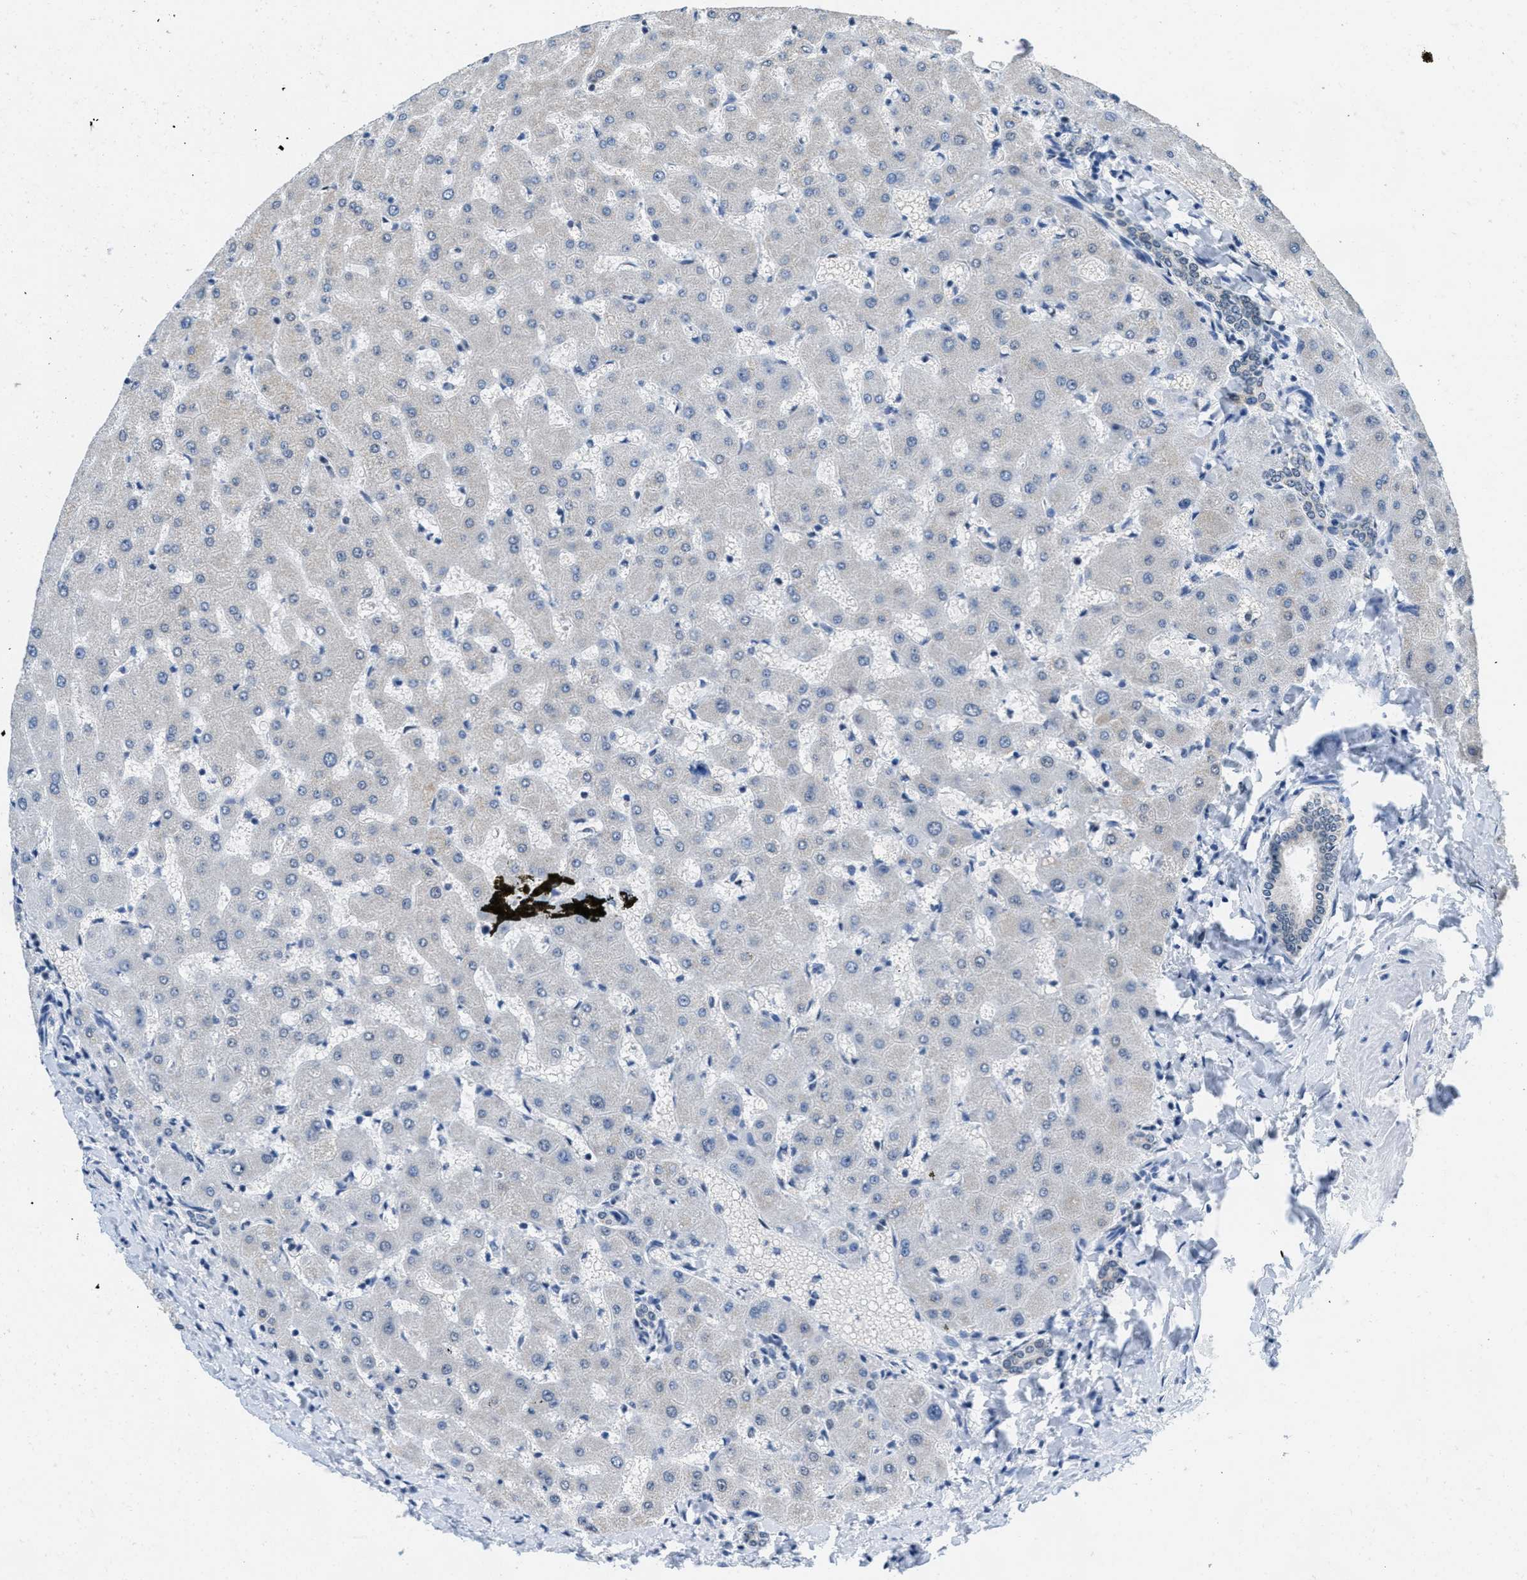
{"staining": {"intensity": "weak", "quantity": "<25%", "location": "cytoplasmic/membranous"}, "tissue": "liver", "cell_type": "Cholangiocytes", "image_type": "normal", "snomed": [{"axis": "morphology", "description": "Normal tissue, NOS"}, {"axis": "topography", "description": "Liver"}], "caption": "High magnification brightfield microscopy of normal liver stained with DAB (3,3'-diaminobenzidine) (brown) and counterstained with hematoxylin (blue): cholangiocytes show no significant positivity.", "gene": "TOMM70", "patient": {"sex": "female", "age": 63}}